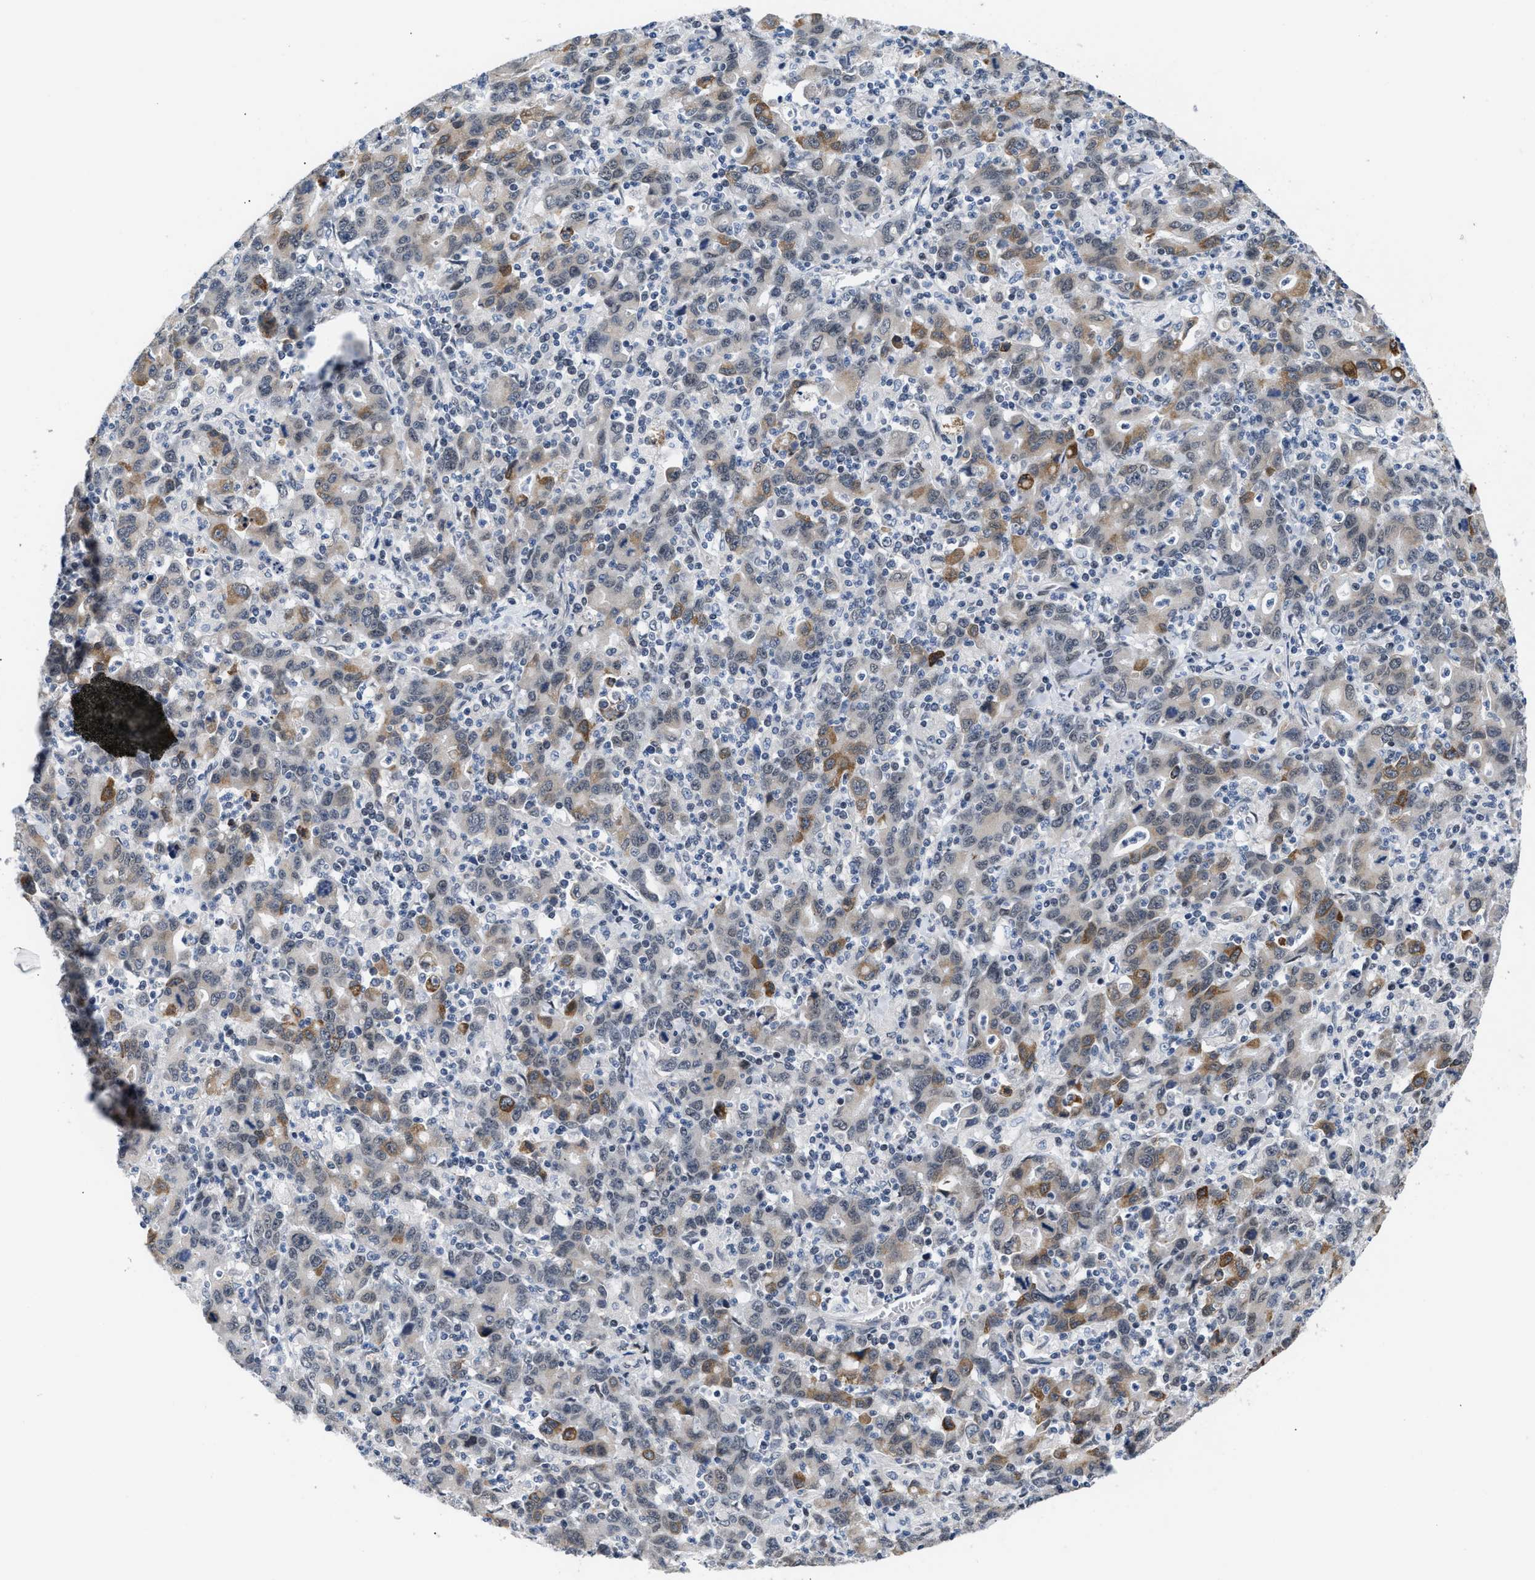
{"staining": {"intensity": "moderate", "quantity": "25%-75%", "location": "cytoplasmic/membranous"}, "tissue": "stomach cancer", "cell_type": "Tumor cells", "image_type": "cancer", "snomed": [{"axis": "morphology", "description": "Adenocarcinoma, NOS"}, {"axis": "topography", "description": "Stomach, upper"}], "caption": "A medium amount of moderate cytoplasmic/membranous staining is appreciated in about 25%-75% of tumor cells in stomach cancer (adenocarcinoma) tissue.", "gene": "TXNRD3", "patient": {"sex": "male", "age": 69}}